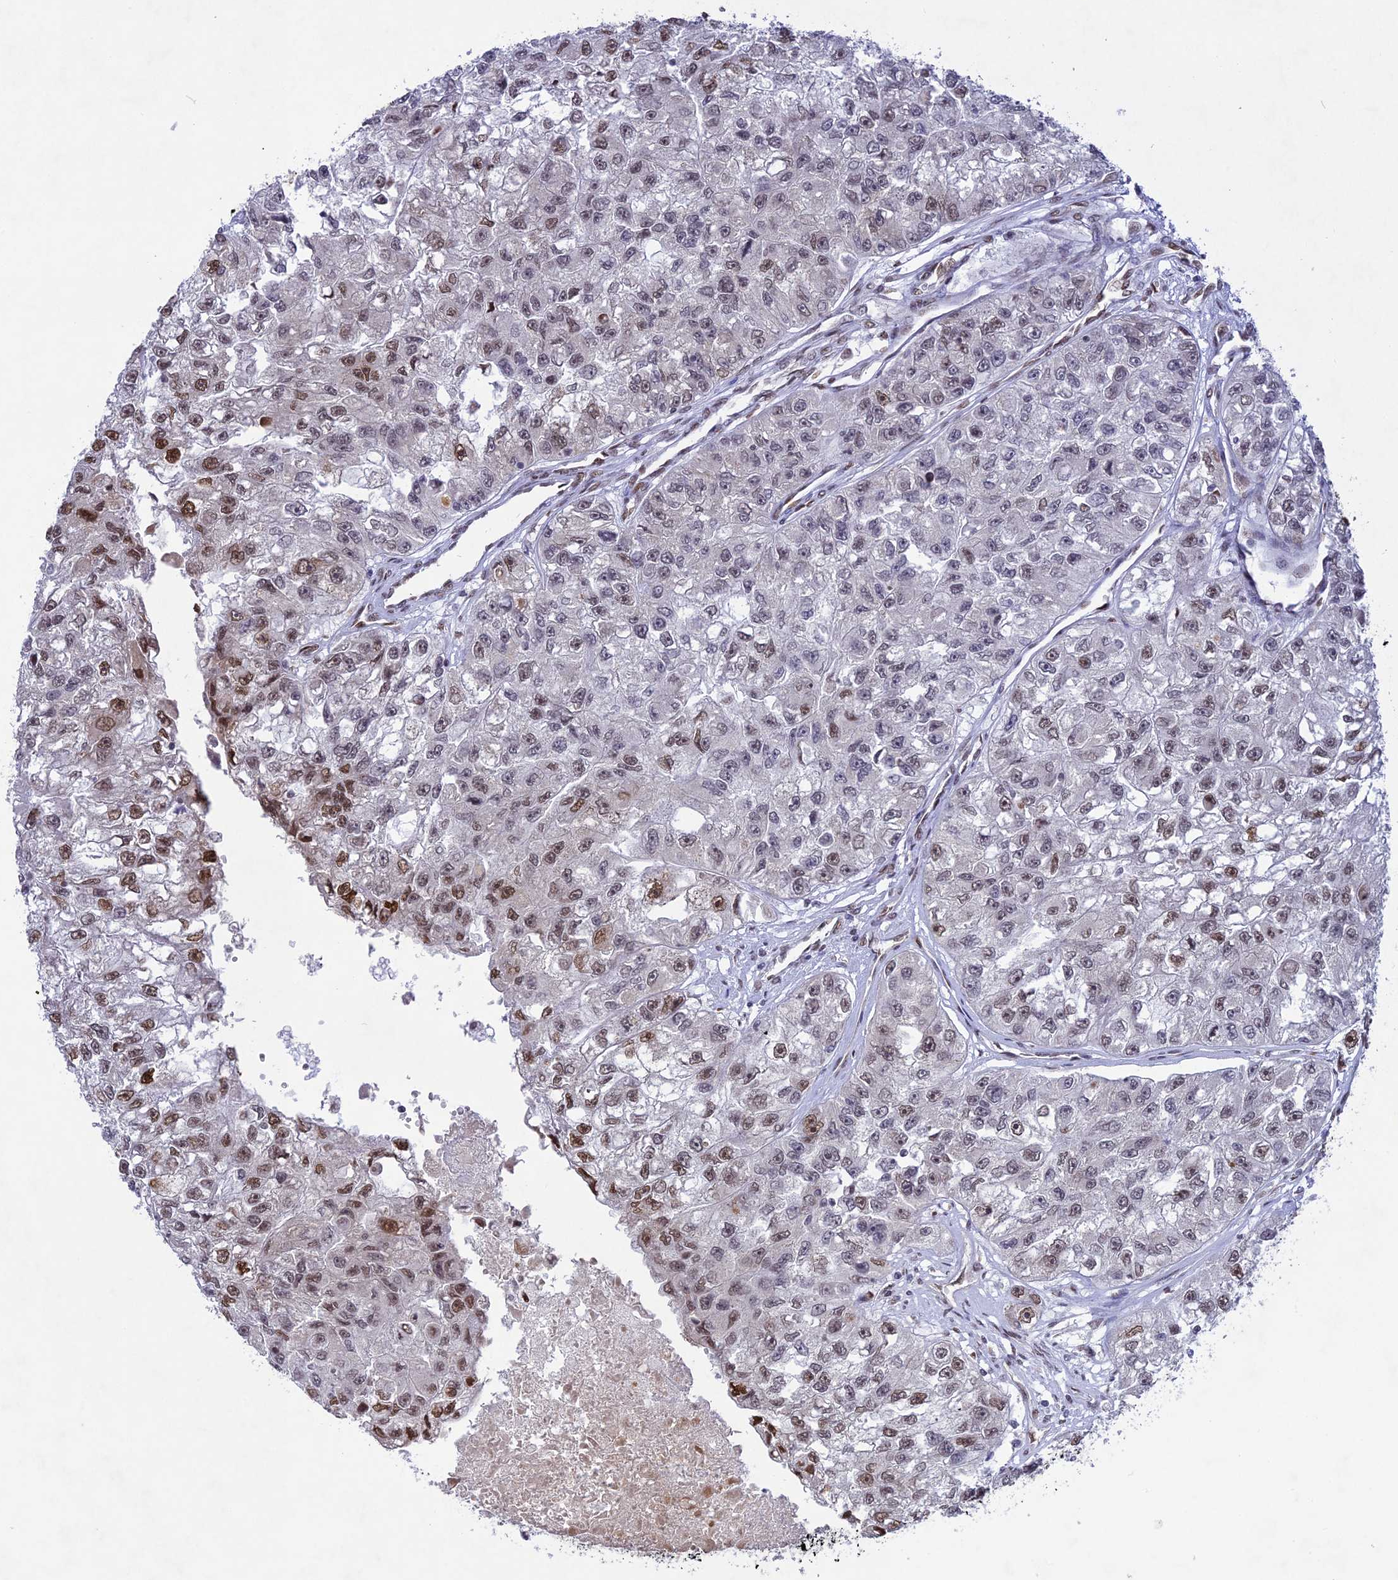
{"staining": {"intensity": "moderate", "quantity": "<25%", "location": "nuclear"}, "tissue": "renal cancer", "cell_type": "Tumor cells", "image_type": "cancer", "snomed": [{"axis": "morphology", "description": "Adenocarcinoma, NOS"}, {"axis": "topography", "description": "Kidney"}], "caption": "Immunohistochemical staining of adenocarcinoma (renal) exhibits low levels of moderate nuclear positivity in approximately <25% of tumor cells.", "gene": "DDX1", "patient": {"sex": "male", "age": 63}}